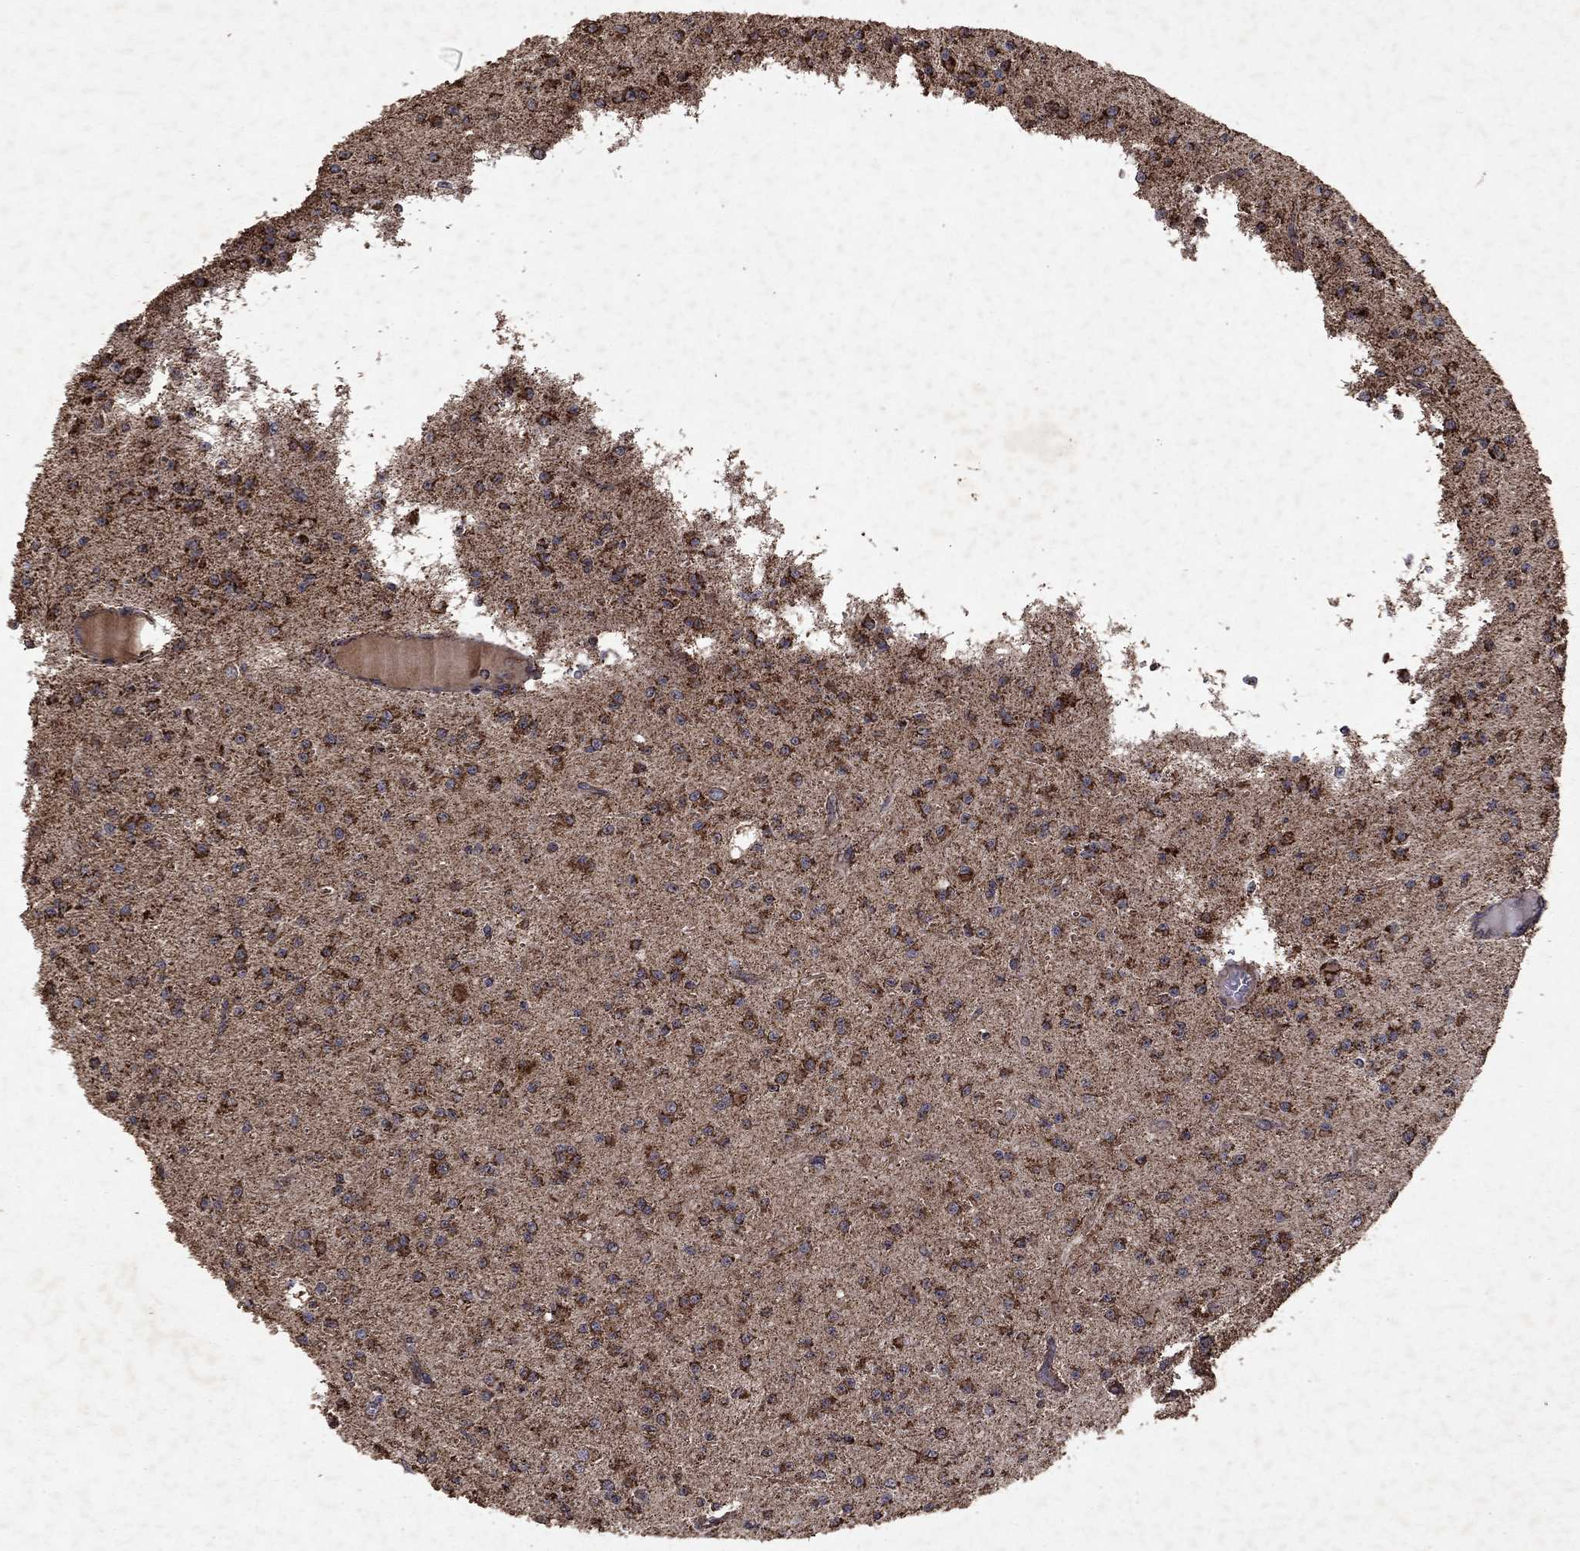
{"staining": {"intensity": "strong", "quantity": "25%-75%", "location": "cytoplasmic/membranous"}, "tissue": "glioma", "cell_type": "Tumor cells", "image_type": "cancer", "snomed": [{"axis": "morphology", "description": "Glioma, malignant, Low grade"}, {"axis": "topography", "description": "Brain"}], "caption": "IHC image of human low-grade glioma (malignant) stained for a protein (brown), which reveals high levels of strong cytoplasmic/membranous staining in approximately 25%-75% of tumor cells.", "gene": "PYROXD2", "patient": {"sex": "male", "age": 27}}